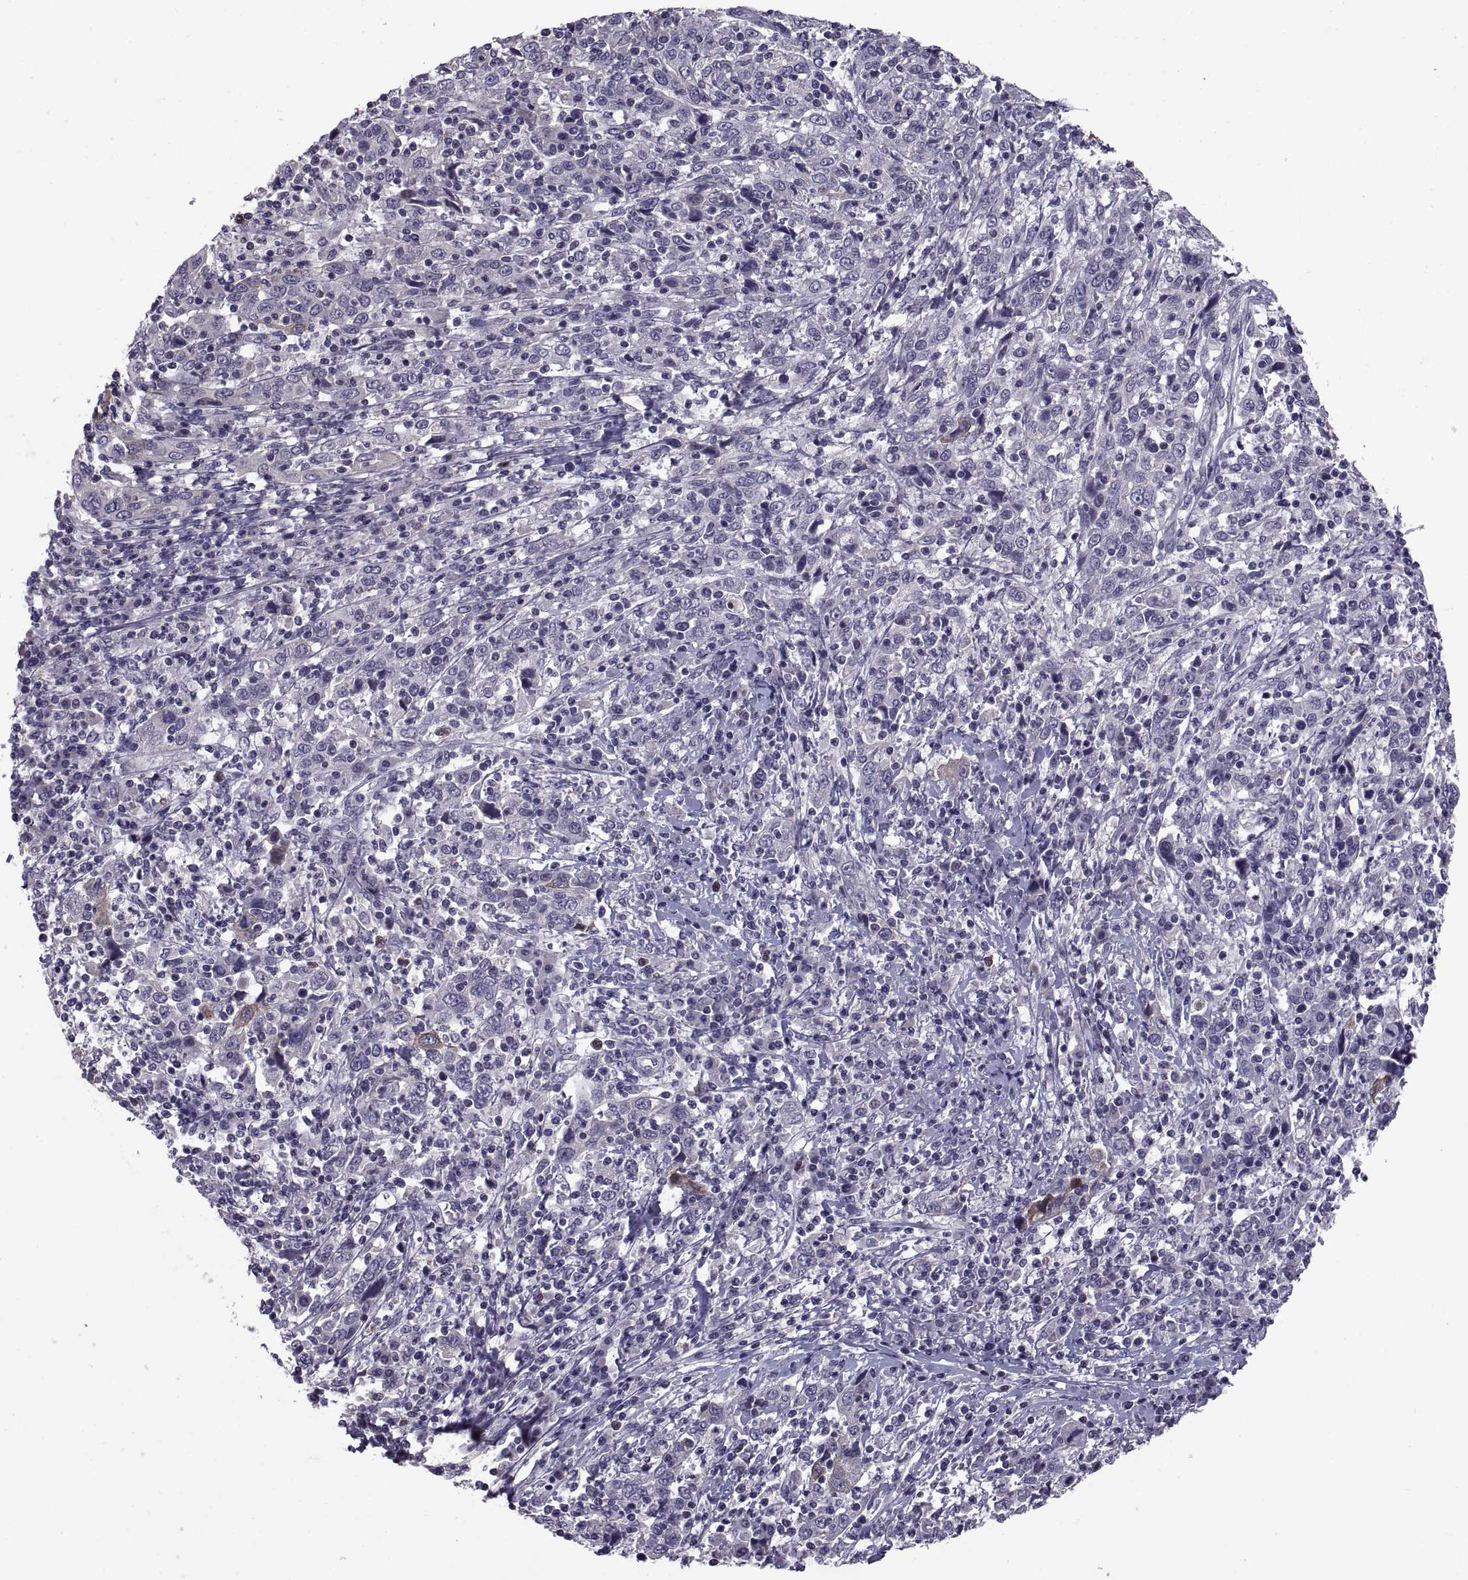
{"staining": {"intensity": "negative", "quantity": "none", "location": "none"}, "tissue": "cervical cancer", "cell_type": "Tumor cells", "image_type": "cancer", "snomed": [{"axis": "morphology", "description": "Squamous cell carcinoma, NOS"}, {"axis": "topography", "description": "Cervix"}], "caption": "DAB (3,3'-diaminobenzidine) immunohistochemical staining of cervical cancer (squamous cell carcinoma) exhibits no significant staining in tumor cells.", "gene": "NPTX2", "patient": {"sex": "female", "age": 46}}